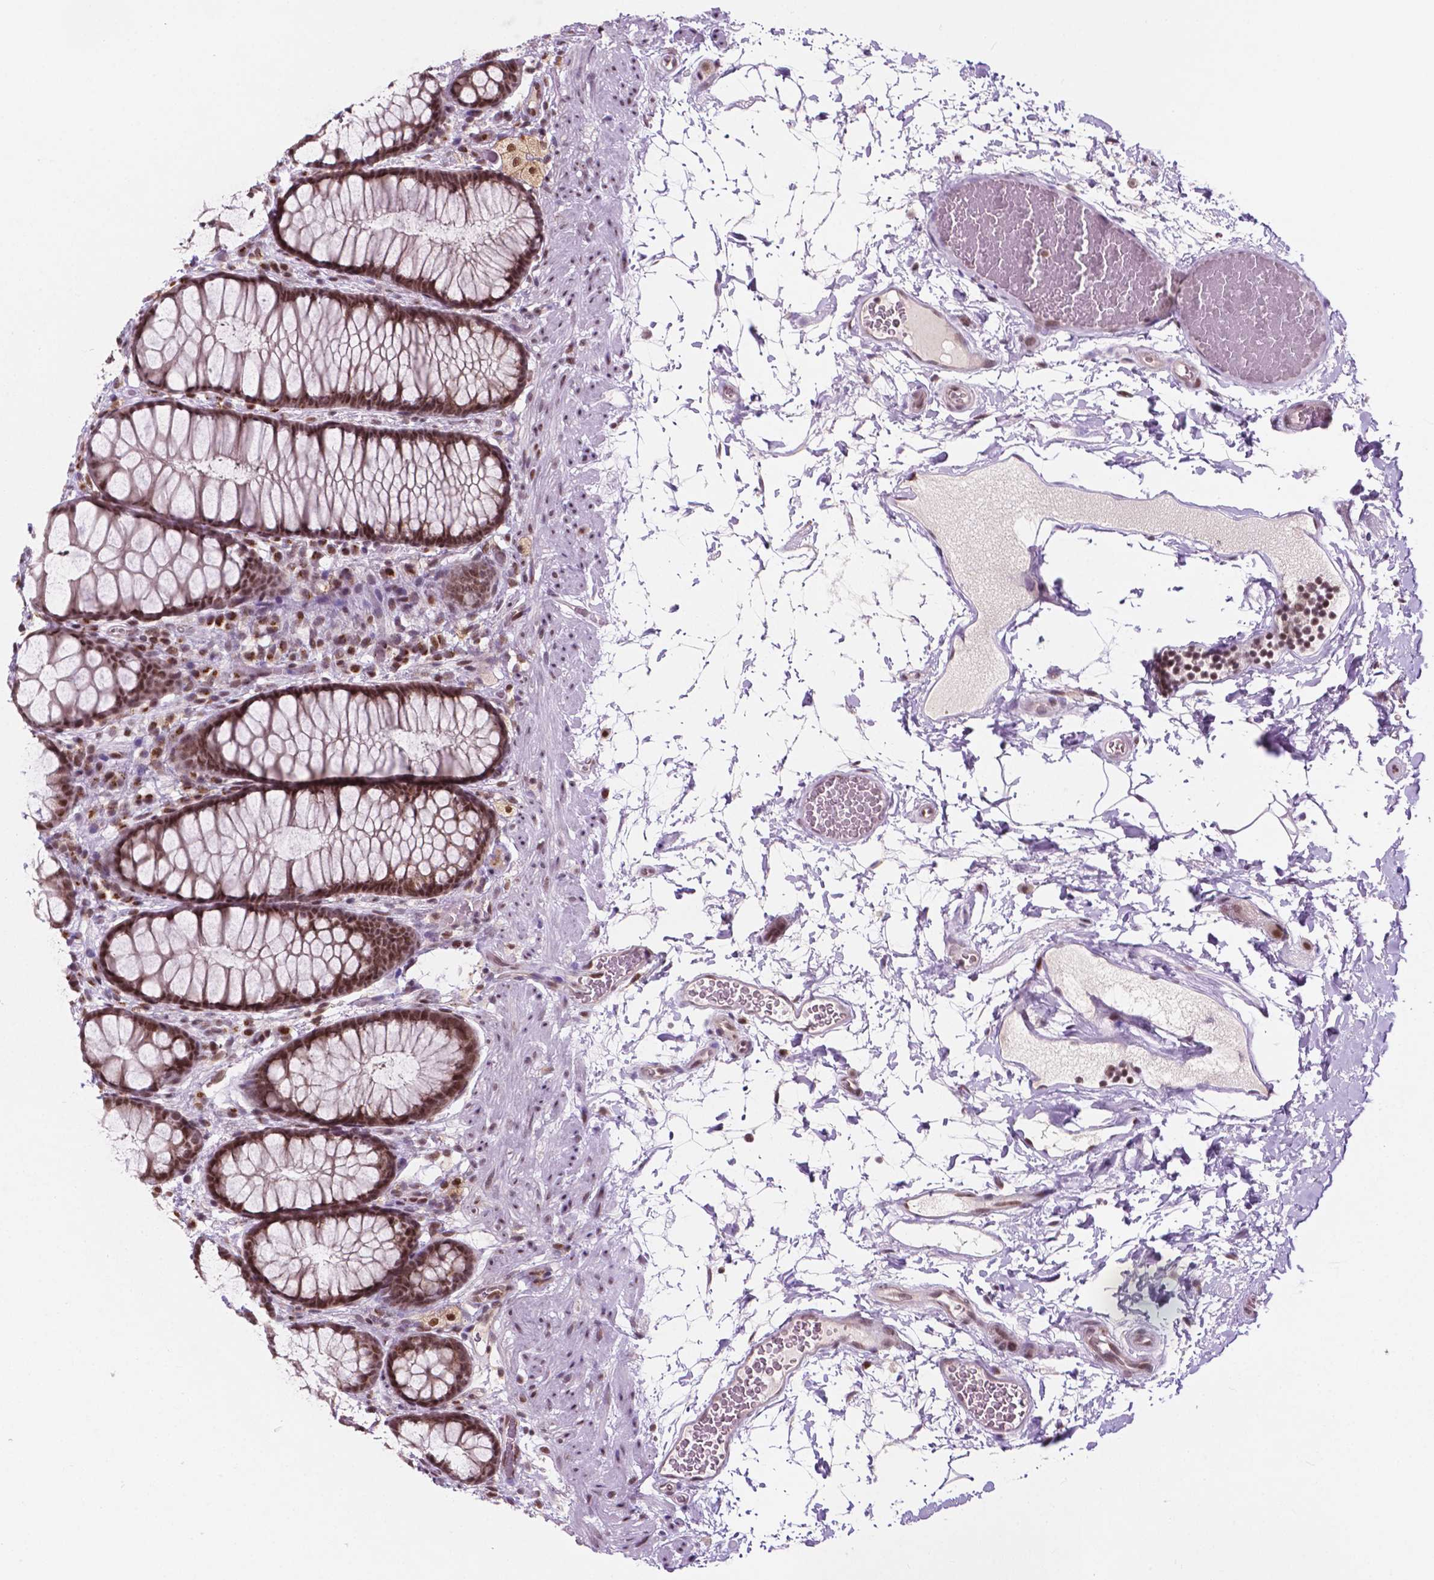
{"staining": {"intensity": "strong", "quantity": ">75%", "location": "nuclear"}, "tissue": "rectum", "cell_type": "Glandular cells", "image_type": "normal", "snomed": [{"axis": "morphology", "description": "Normal tissue, NOS"}, {"axis": "topography", "description": "Rectum"}], "caption": "A high amount of strong nuclear expression is seen in approximately >75% of glandular cells in unremarkable rectum. (Stains: DAB in brown, nuclei in blue, Microscopy: brightfield microscopy at high magnification).", "gene": "PER2", "patient": {"sex": "female", "age": 62}}